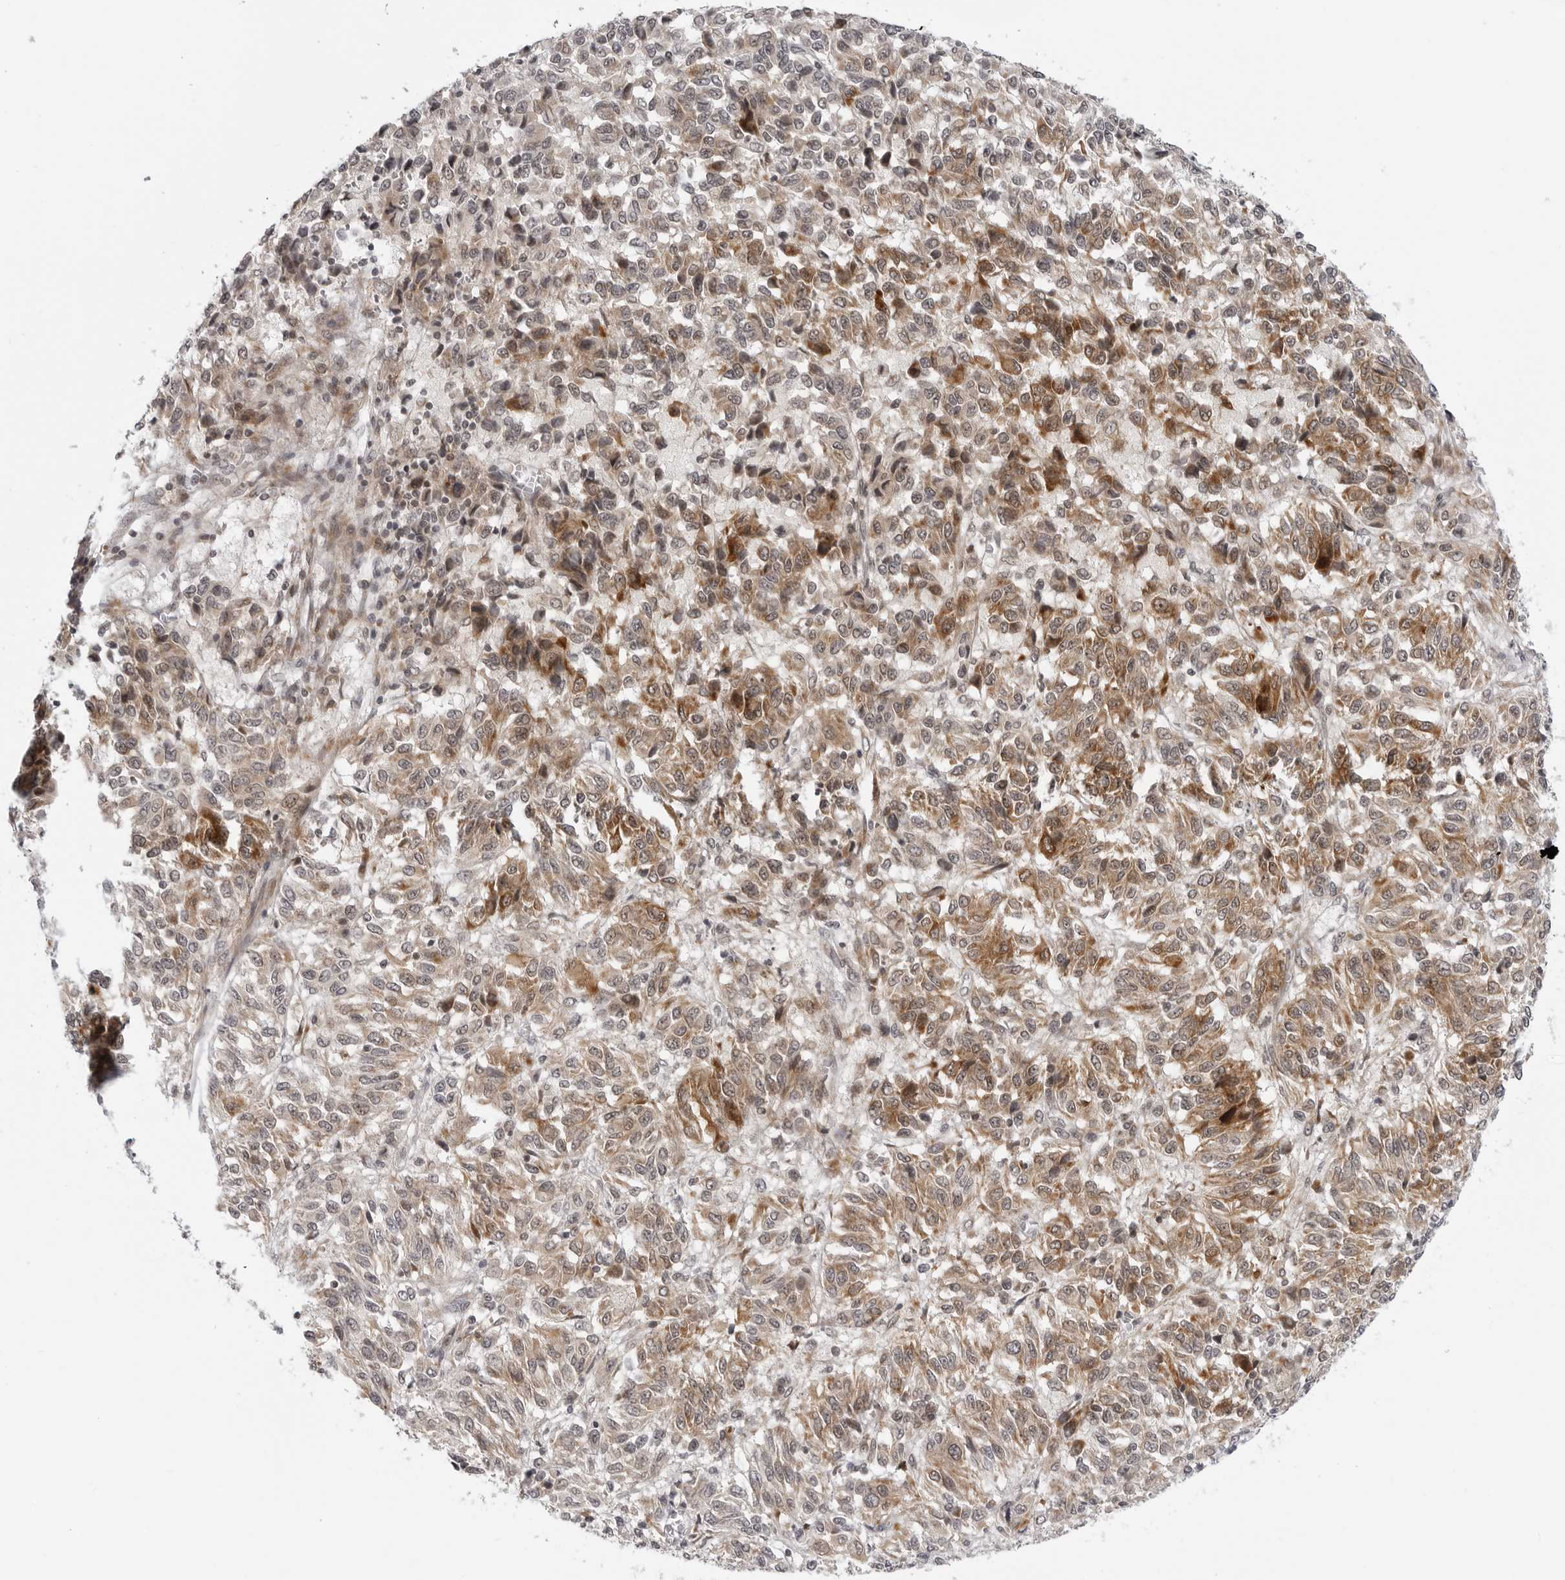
{"staining": {"intensity": "moderate", "quantity": ">75%", "location": "cytoplasmic/membranous"}, "tissue": "melanoma", "cell_type": "Tumor cells", "image_type": "cancer", "snomed": [{"axis": "morphology", "description": "Malignant melanoma, Metastatic site"}, {"axis": "topography", "description": "Lung"}], "caption": "IHC of melanoma exhibits medium levels of moderate cytoplasmic/membranous positivity in approximately >75% of tumor cells.", "gene": "ADAMTS5", "patient": {"sex": "male", "age": 64}}